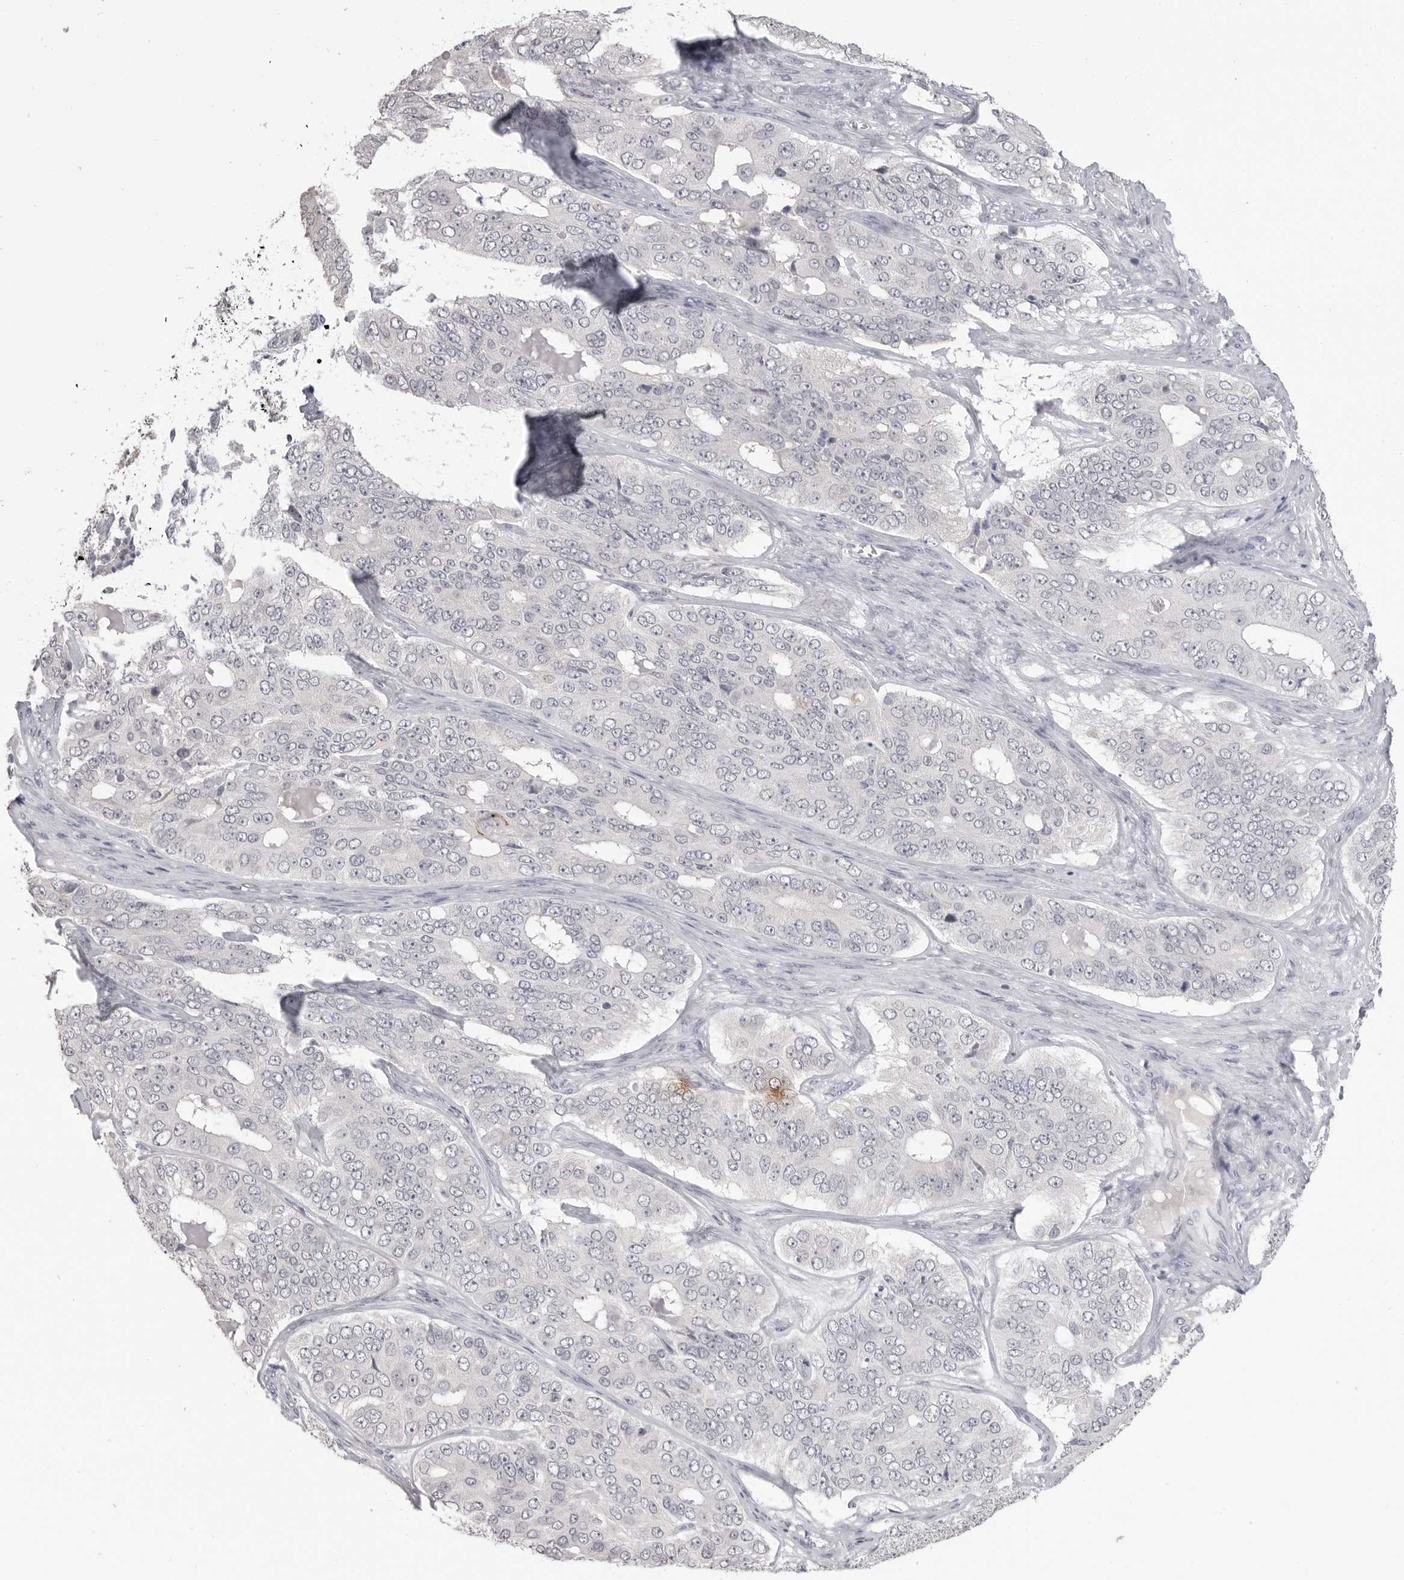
{"staining": {"intensity": "negative", "quantity": "none", "location": "none"}, "tissue": "ovarian cancer", "cell_type": "Tumor cells", "image_type": "cancer", "snomed": [{"axis": "morphology", "description": "Carcinoma, endometroid"}, {"axis": "topography", "description": "Ovary"}], "caption": "The IHC micrograph has no significant positivity in tumor cells of ovarian endometroid carcinoma tissue.", "gene": "PRSS1", "patient": {"sex": "female", "age": 51}}